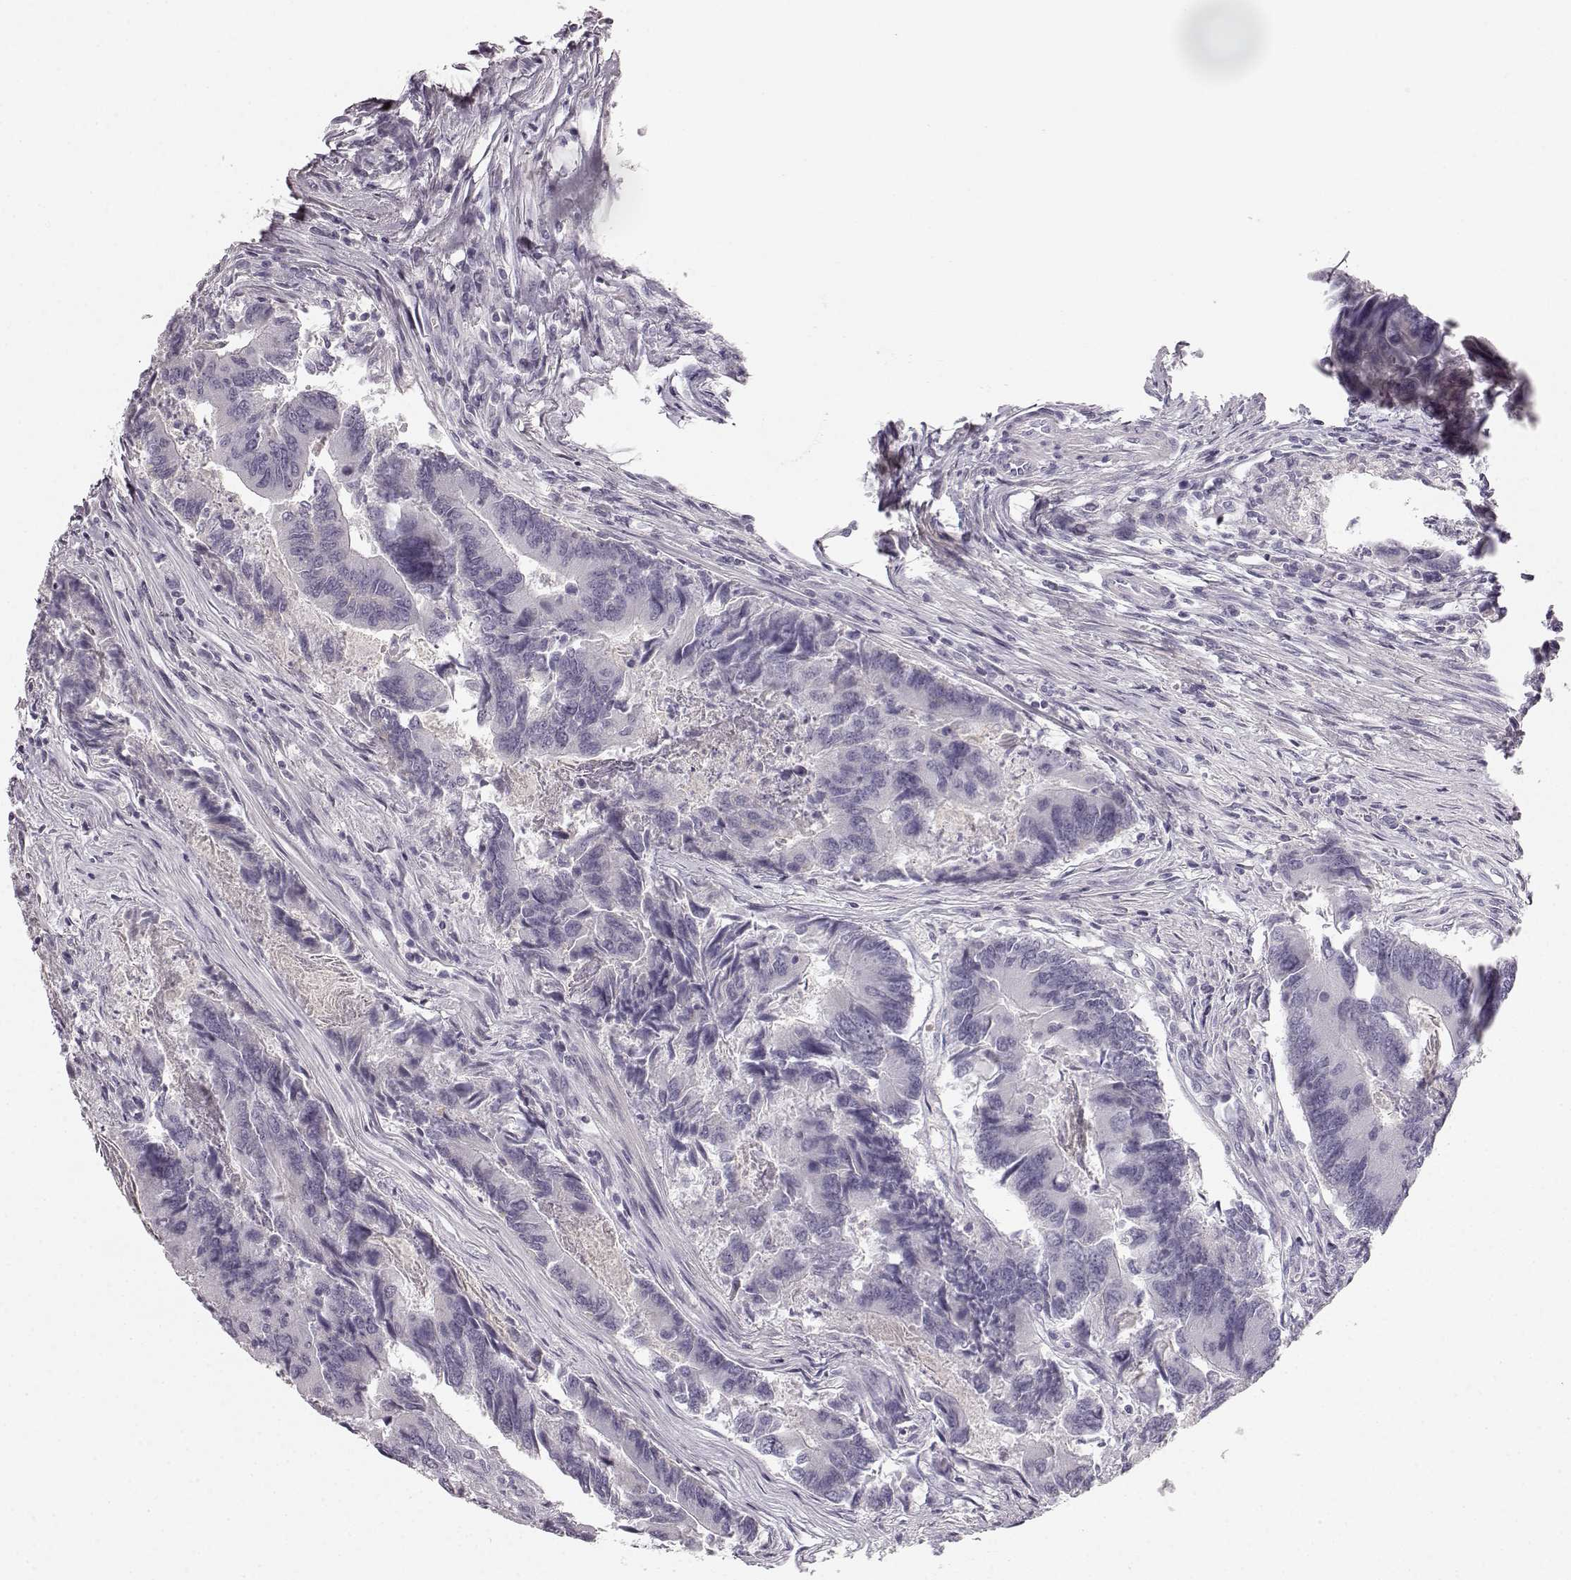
{"staining": {"intensity": "negative", "quantity": "none", "location": "none"}, "tissue": "colorectal cancer", "cell_type": "Tumor cells", "image_type": "cancer", "snomed": [{"axis": "morphology", "description": "Adenocarcinoma, NOS"}, {"axis": "topography", "description": "Colon"}], "caption": "IHC micrograph of neoplastic tissue: colorectal cancer (adenocarcinoma) stained with DAB (3,3'-diaminobenzidine) reveals no significant protein positivity in tumor cells.", "gene": "KIAA0319", "patient": {"sex": "female", "age": 67}}